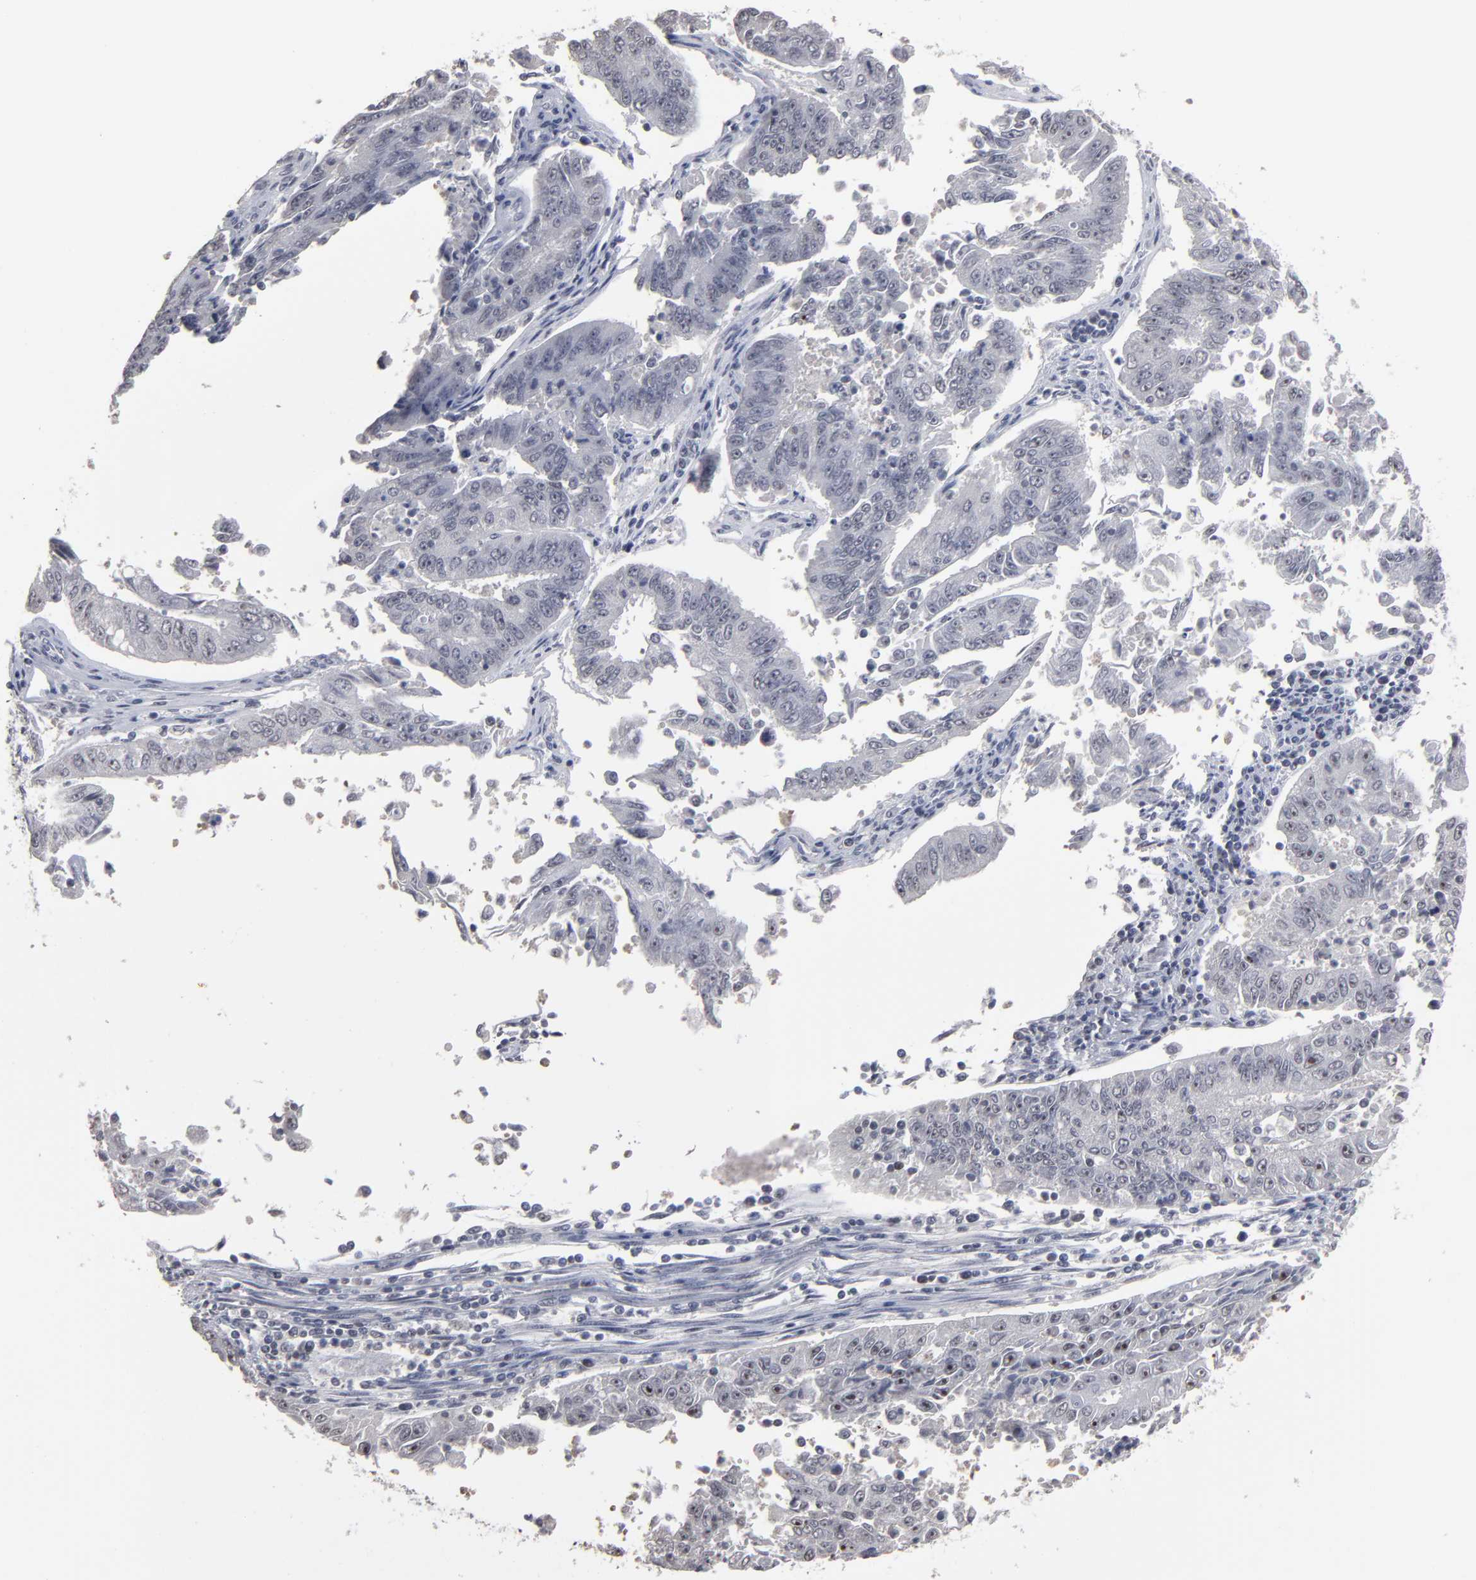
{"staining": {"intensity": "negative", "quantity": "none", "location": "none"}, "tissue": "endometrial cancer", "cell_type": "Tumor cells", "image_type": "cancer", "snomed": [{"axis": "morphology", "description": "Adenocarcinoma, NOS"}, {"axis": "topography", "description": "Endometrium"}], "caption": "Tumor cells show no significant positivity in endometrial cancer (adenocarcinoma).", "gene": "SSRP1", "patient": {"sex": "female", "age": 42}}